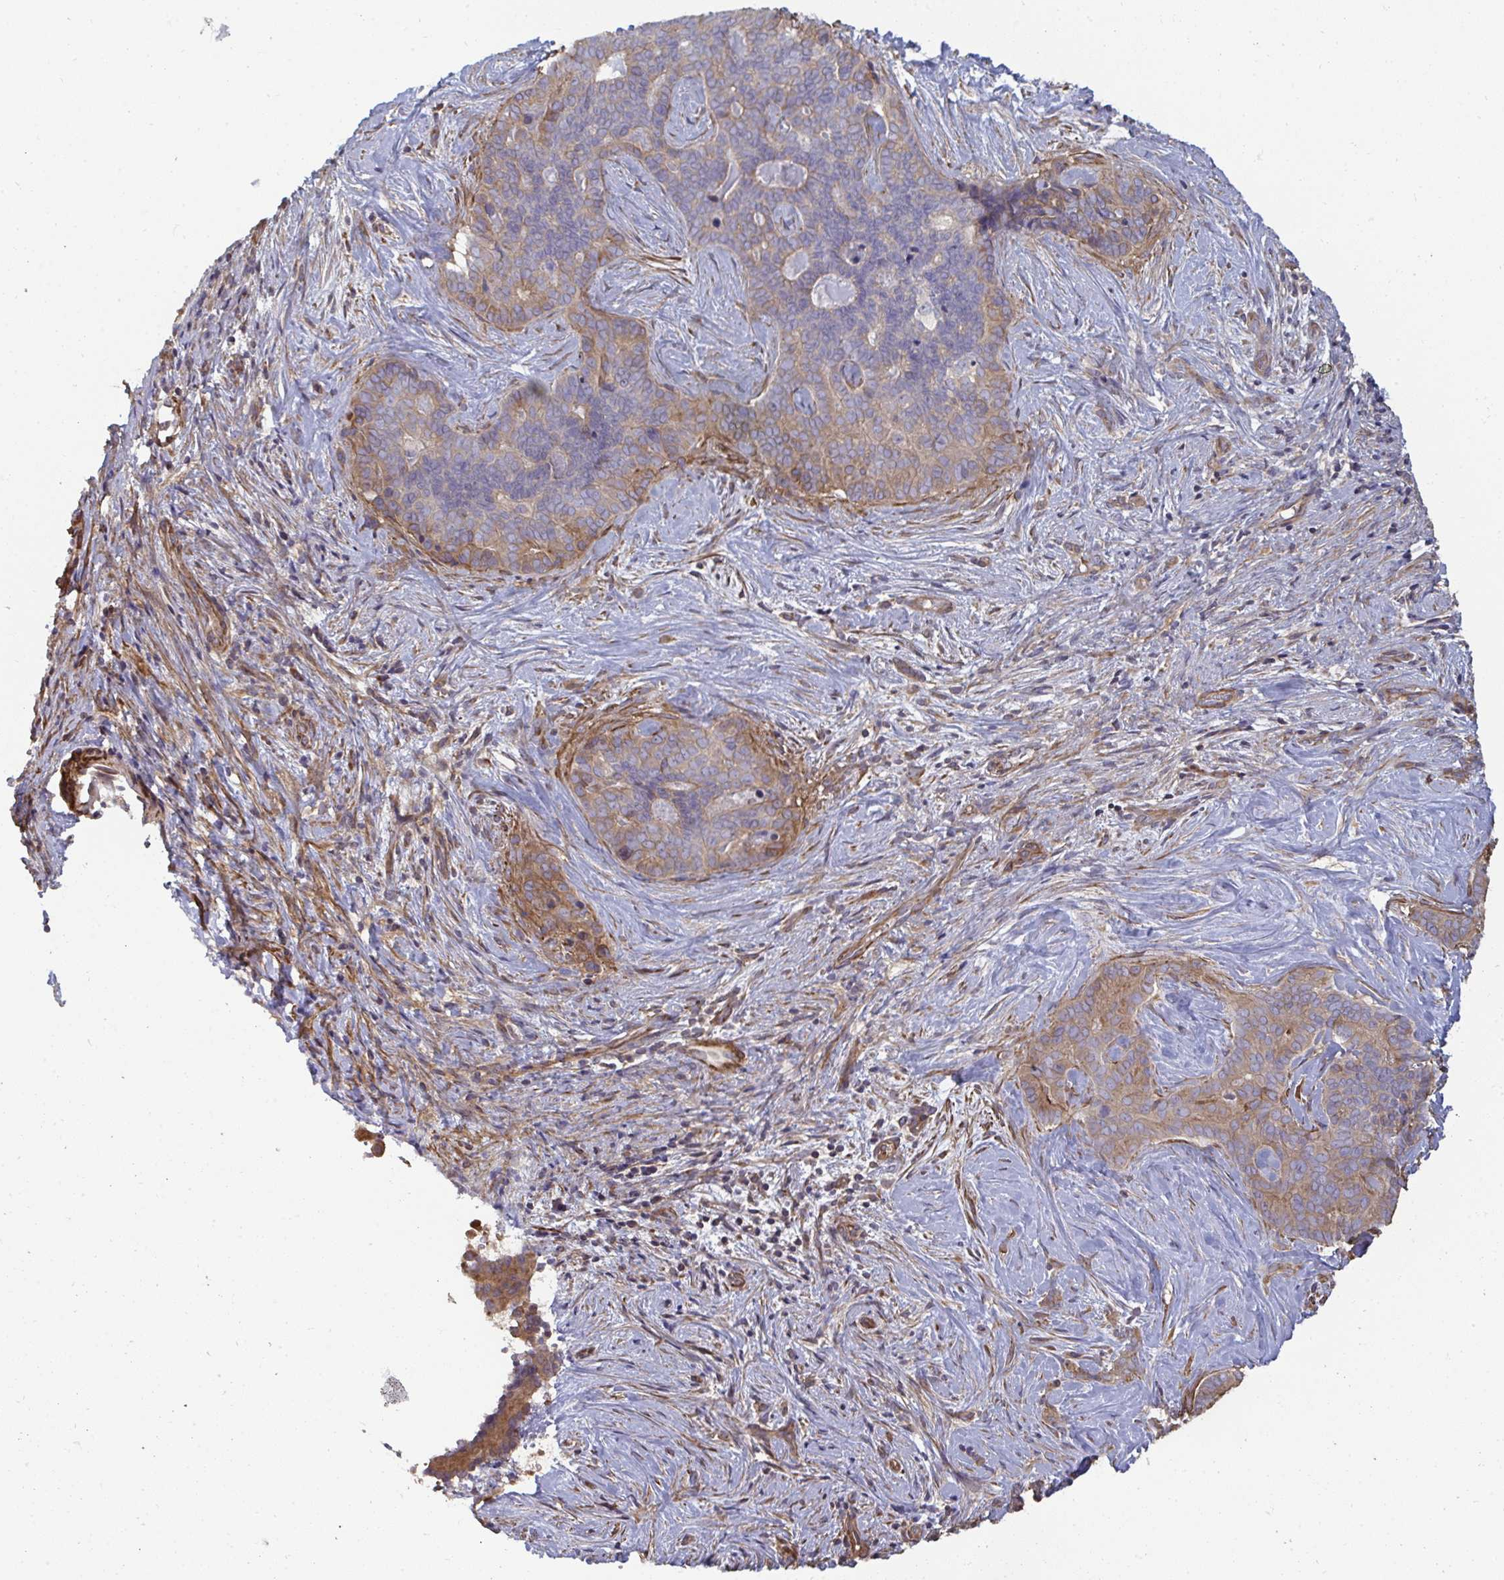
{"staining": {"intensity": "moderate", "quantity": "25%-75%", "location": "cytoplasmic/membranous"}, "tissue": "liver cancer", "cell_type": "Tumor cells", "image_type": "cancer", "snomed": [{"axis": "morphology", "description": "Cholangiocarcinoma"}, {"axis": "topography", "description": "Liver"}], "caption": "Immunohistochemistry staining of liver cancer (cholangiocarcinoma), which shows medium levels of moderate cytoplasmic/membranous staining in about 25%-75% of tumor cells indicating moderate cytoplasmic/membranous protein positivity. The staining was performed using DAB (3,3'-diaminobenzidine) (brown) for protein detection and nuclei were counterstained in hematoxylin (blue).", "gene": "ZFYVE28", "patient": {"sex": "female", "age": 64}}